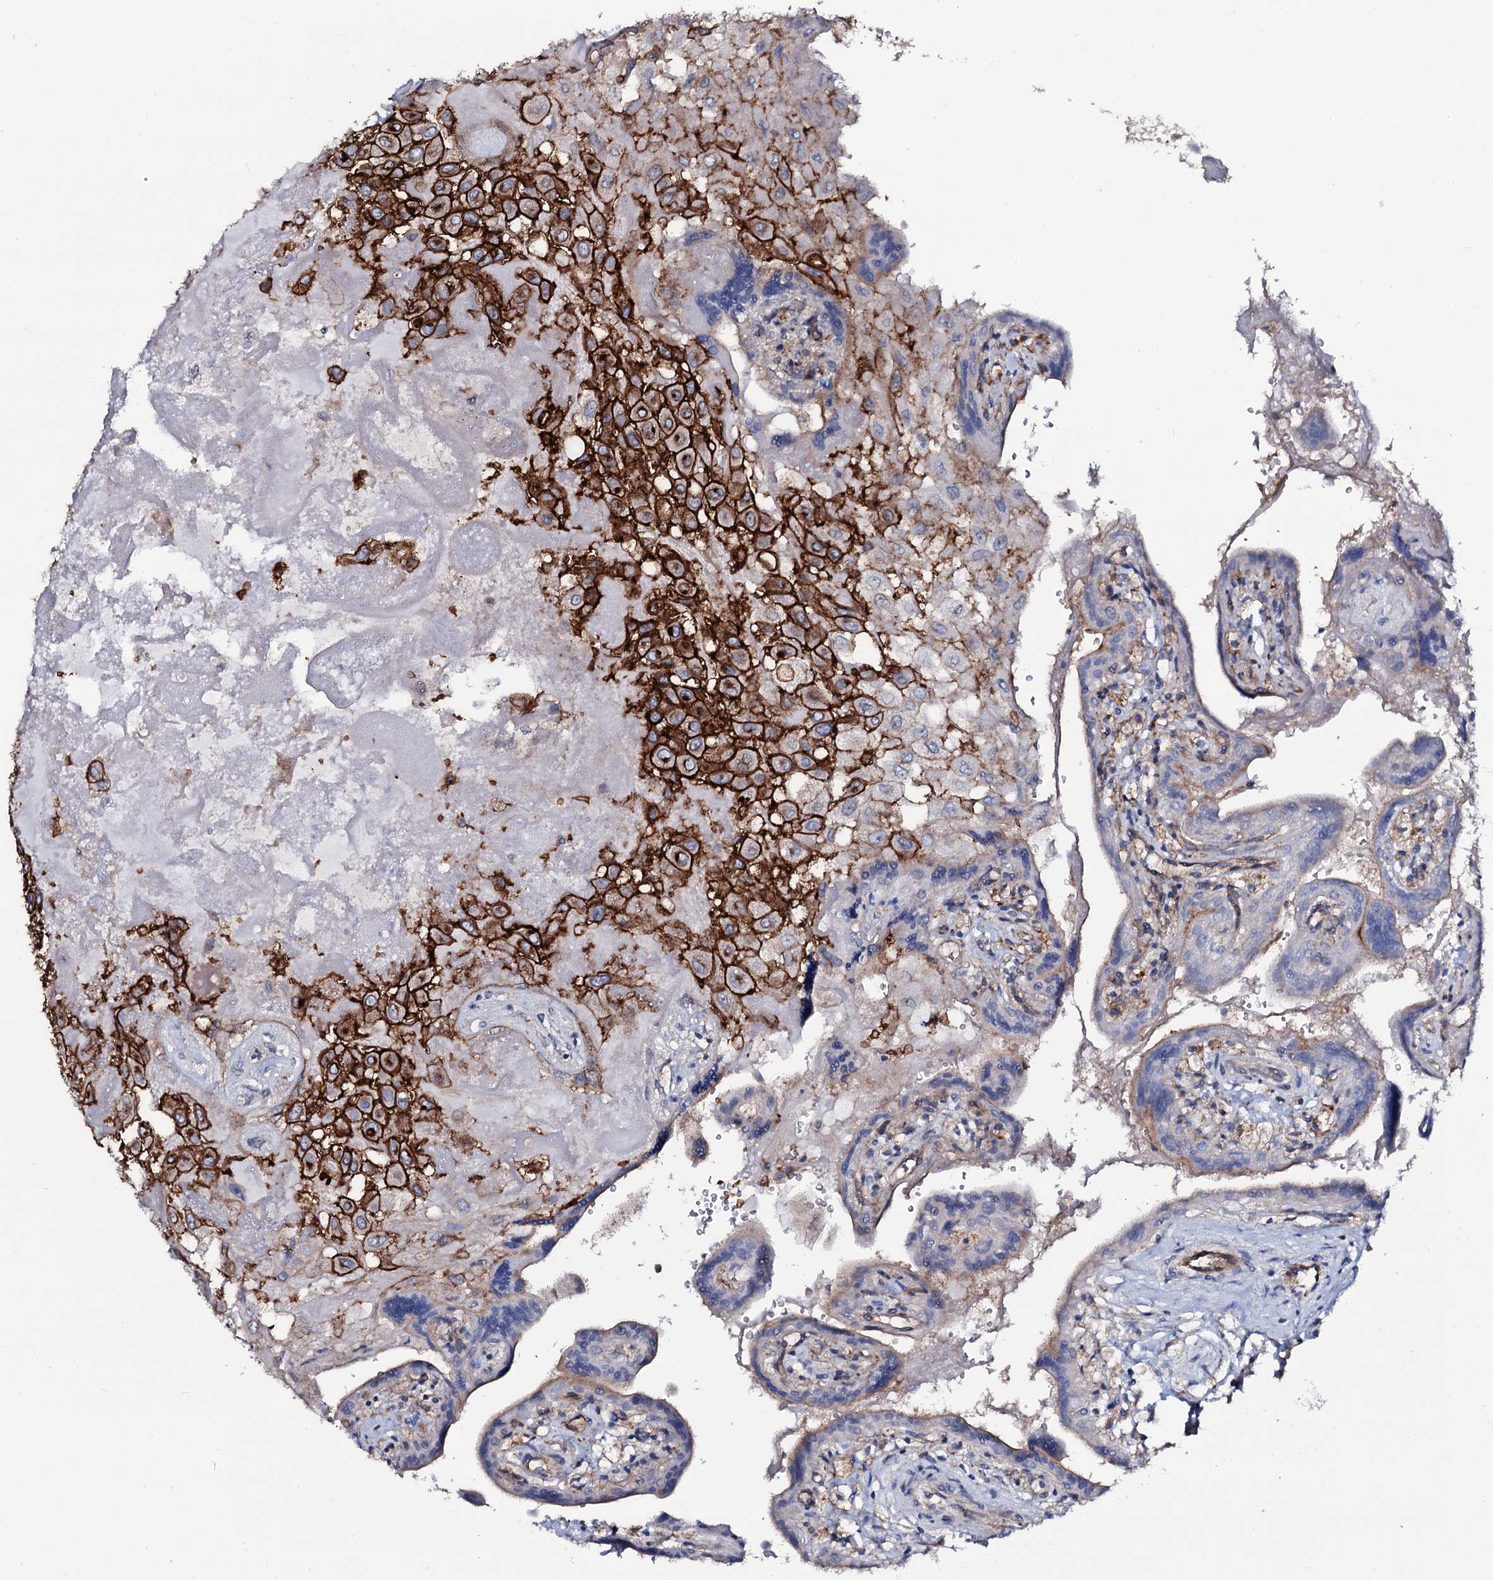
{"staining": {"intensity": "strong", "quantity": ">75%", "location": "cytoplasmic/membranous"}, "tissue": "placenta", "cell_type": "Decidual cells", "image_type": "normal", "snomed": [{"axis": "morphology", "description": "Normal tissue, NOS"}, {"axis": "topography", "description": "Placenta"}], "caption": "IHC of normal placenta reveals high levels of strong cytoplasmic/membranous positivity in approximately >75% of decidual cells.", "gene": "SNAP23", "patient": {"sex": "female", "age": 37}}